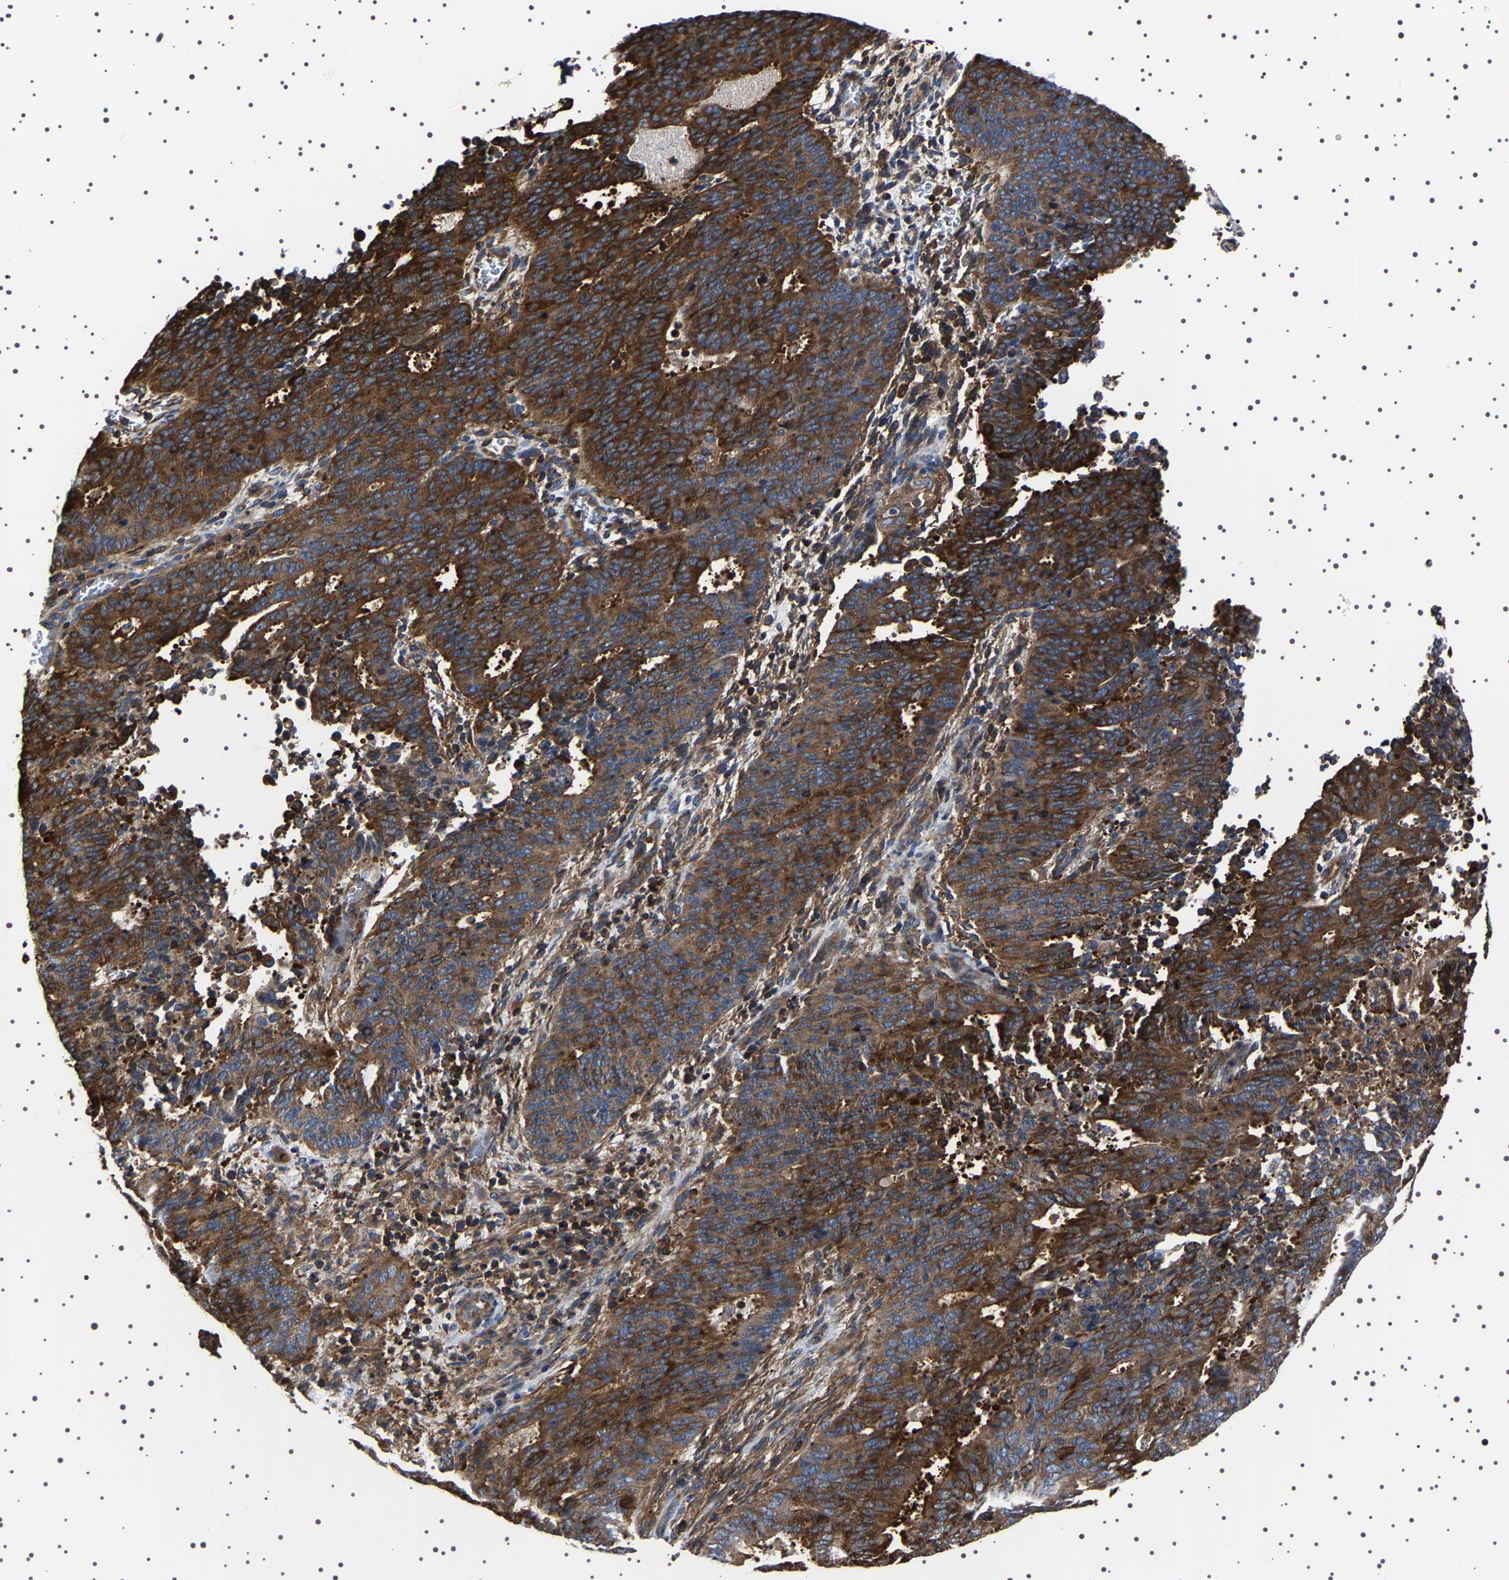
{"staining": {"intensity": "strong", "quantity": ">75%", "location": "cytoplasmic/membranous"}, "tissue": "cervical cancer", "cell_type": "Tumor cells", "image_type": "cancer", "snomed": [{"axis": "morphology", "description": "Adenocarcinoma, NOS"}, {"axis": "topography", "description": "Cervix"}], "caption": "Cervical cancer (adenocarcinoma) stained with immunohistochemistry reveals strong cytoplasmic/membranous positivity in about >75% of tumor cells. (Stains: DAB in brown, nuclei in blue, Microscopy: brightfield microscopy at high magnification).", "gene": "WDR1", "patient": {"sex": "female", "age": 44}}